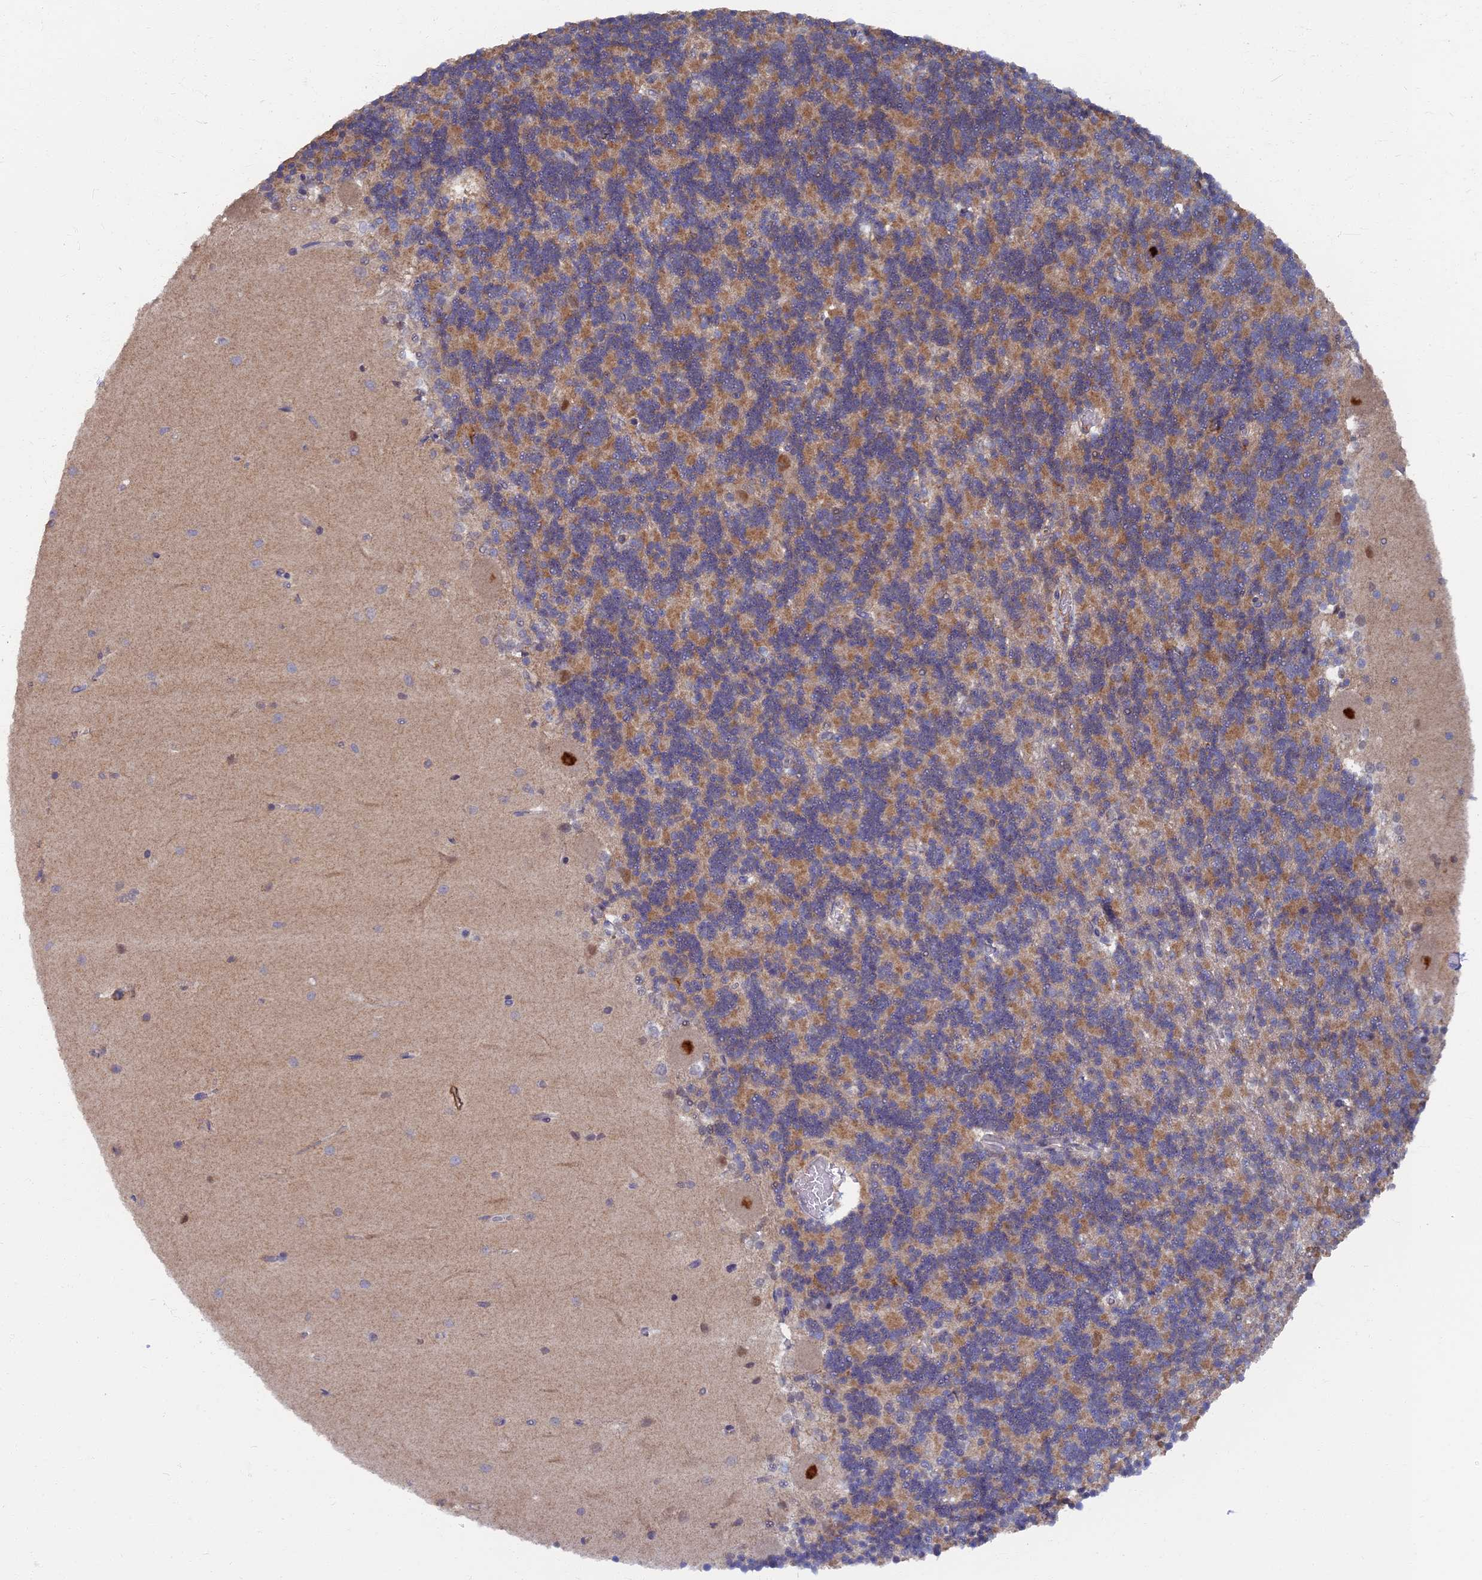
{"staining": {"intensity": "moderate", "quantity": ">75%", "location": "cytoplasmic/membranous"}, "tissue": "cerebellum", "cell_type": "Cells in granular layer", "image_type": "normal", "snomed": [{"axis": "morphology", "description": "Normal tissue, NOS"}, {"axis": "topography", "description": "Cerebellum"}], "caption": "Unremarkable cerebellum shows moderate cytoplasmic/membranous expression in about >75% of cells in granular layer, visualized by immunohistochemistry.", "gene": "RSPH3", "patient": {"sex": "male", "age": 37}}